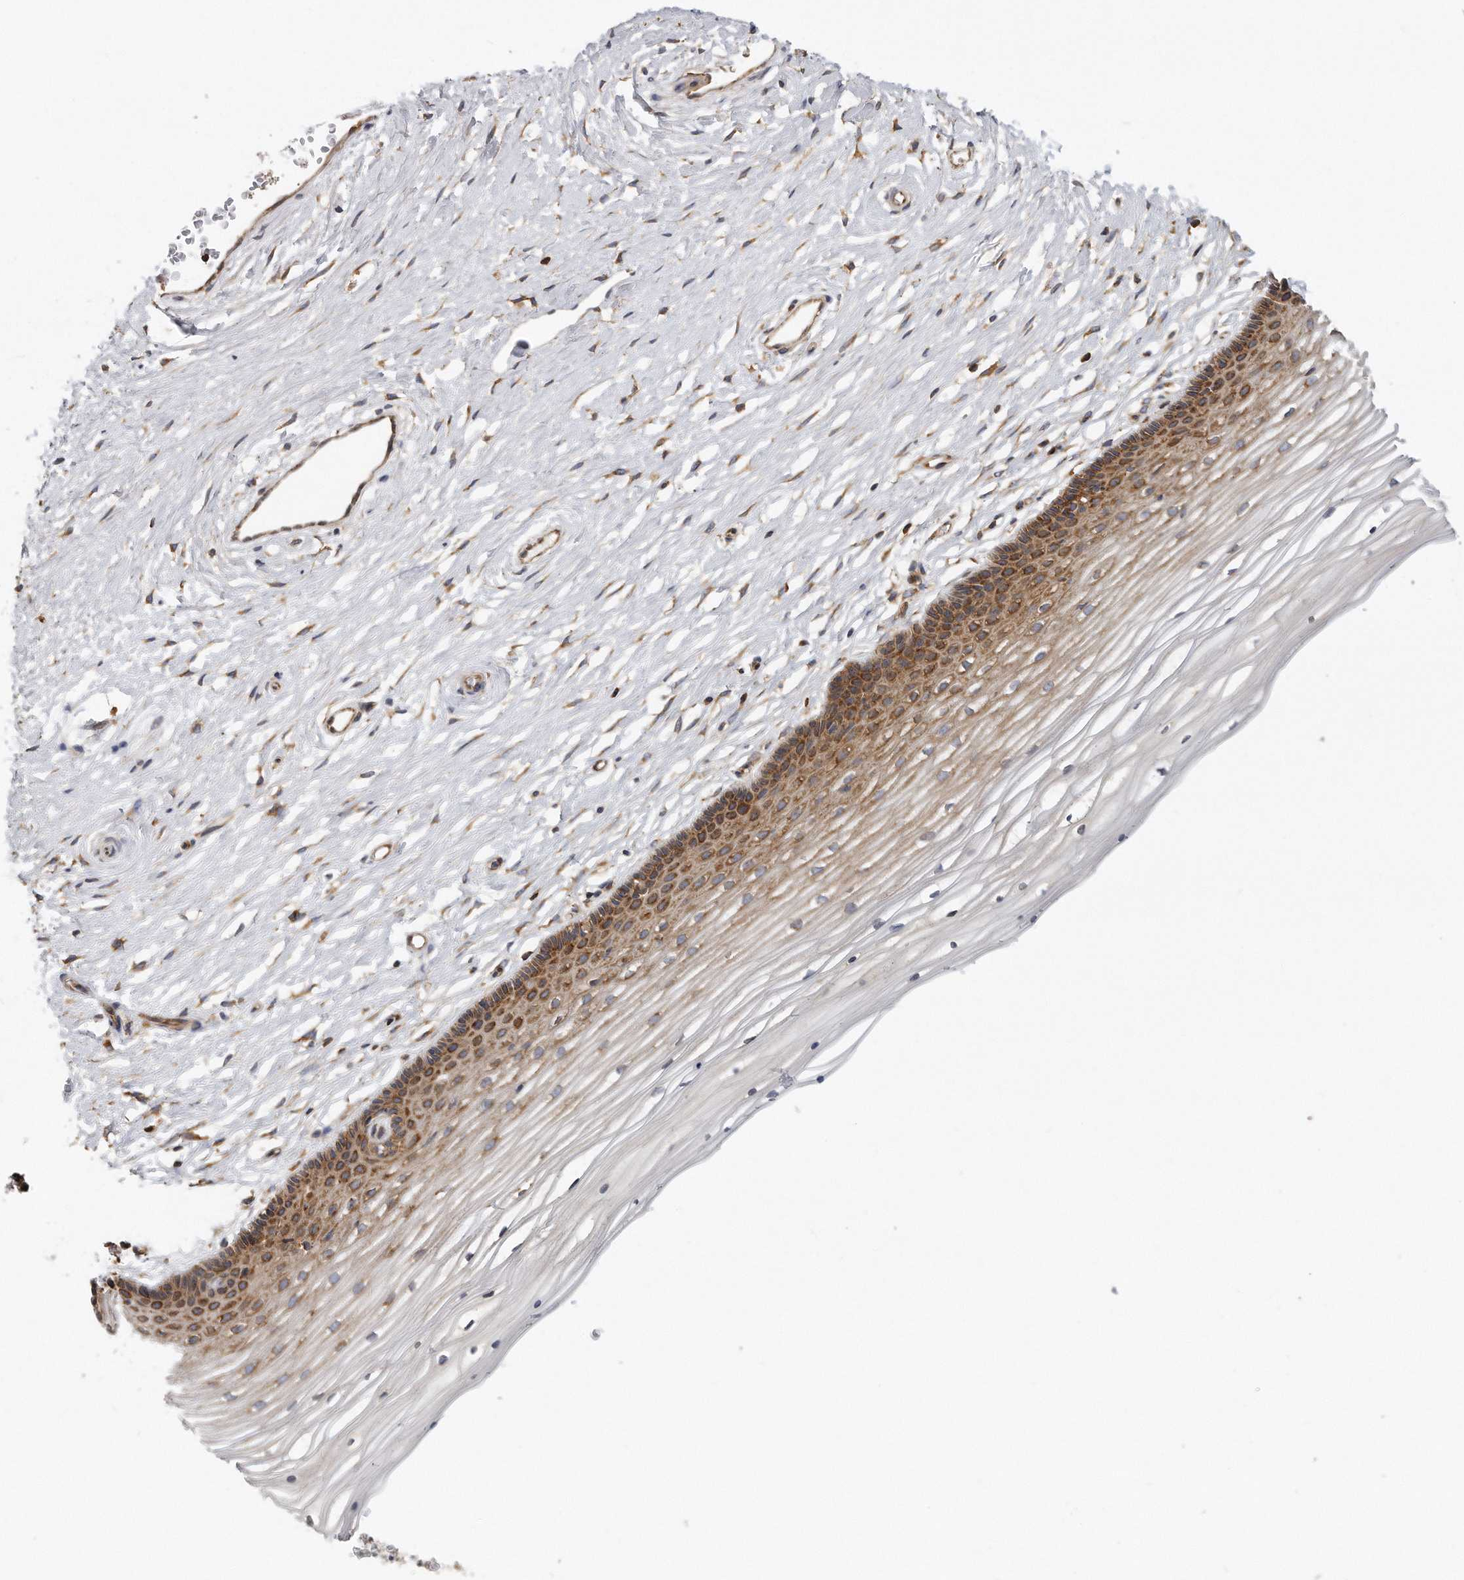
{"staining": {"intensity": "strong", "quantity": "25%-75%", "location": "cytoplasmic/membranous"}, "tissue": "vagina", "cell_type": "Squamous epithelial cells", "image_type": "normal", "snomed": [{"axis": "morphology", "description": "Normal tissue, NOS"}, {"axis": "topography", "description": "Vagina"}, {"axis": "topography", "description": "Cervix"}], "caption": "Immunohistochemistry (IHC) of benign vagina exhibits high levels of strong cytoplasmic/membranous expression in about 25%-75% of squamous epithelial cells. The staining was performed using DAB to visualize the protein expression in brown, while the nuclei were stained in blue with hematoxylin (Magnification: 20x).", "gene": "EIF3I", "patient": {"sex": "female", "age": 40}}